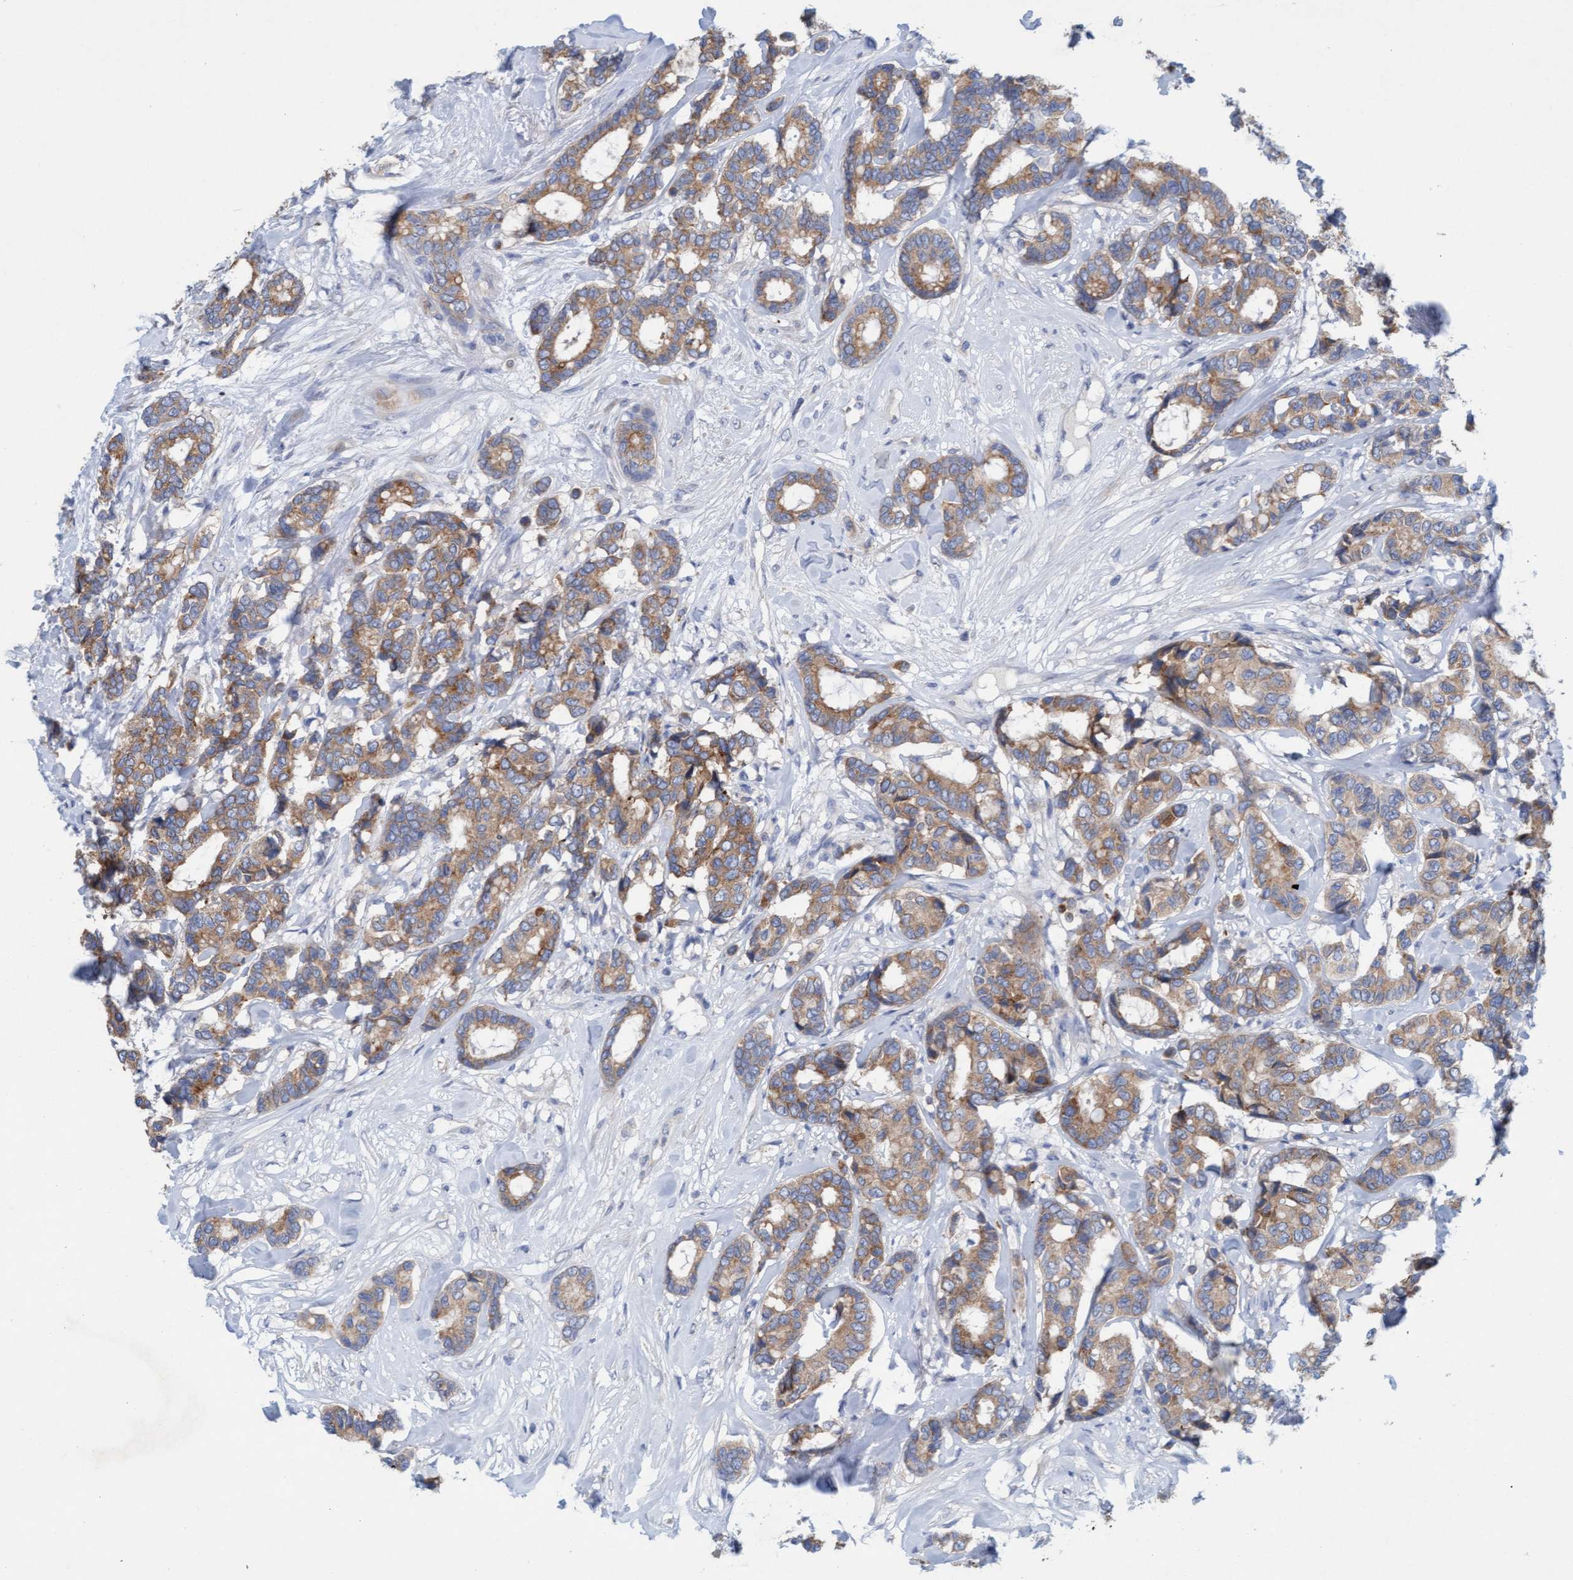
{"staining": {"intensity": "moderate", "quantity": ">75%", "location": "cytoplasmic/membranous"}, "tissue": "breast cancer", "cell_type": "Tumor cells", "image_type": "cancer", "snomed": [{"axis": "morphology", "description": "Duct carcinoma"}, {"axis": "topography", "description": "Breast"}], "caption": "IHC of infiltrating ductal carcinoma (breast) shows medium levels of moderate cytoplasmic/membranous staining in approximately >75% of tumor cells.", "gene": "SIGIRR", "patient": {"sex": "female", "age": 87}}